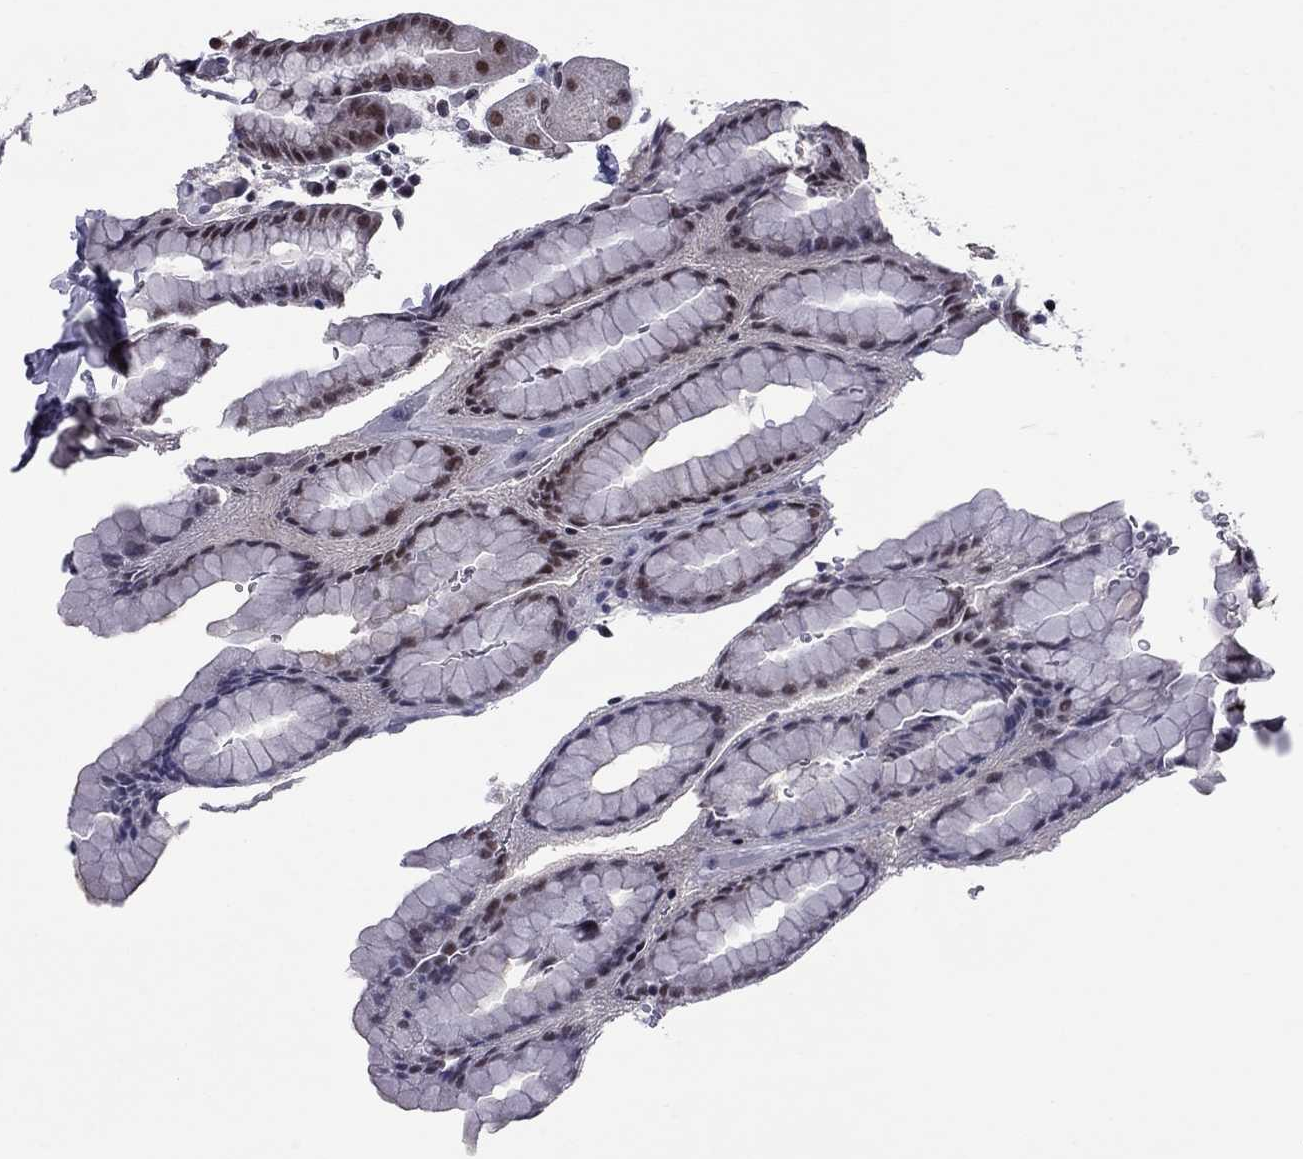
{"staining": {"intensity": "moderate", "quantity": "25%-75%", "location": "nuclear"}, "tissue": "stomach", "cell_type": "Glandular cells", "image_type": "normal", "snomed": [{"axis": "morphology", "description": "Normal tissue, NOS"}, {"axis": "topography", "description": "Stomach, upper"}, {"axis": "topography", "description": "Stomach"}, {"axis": "topography", "description": "Stomach, lower"}], "caption": "Moderate nuclear protein staining is identified in about 25%-75% of glandular cells in stomach. The staining is performed using DAB brown chromogen to label protein expression. The nuclei are counter-stained blue using hematoxylin.", "gene": "TAF9", "patient": {"sex": "male", "age": 62}}